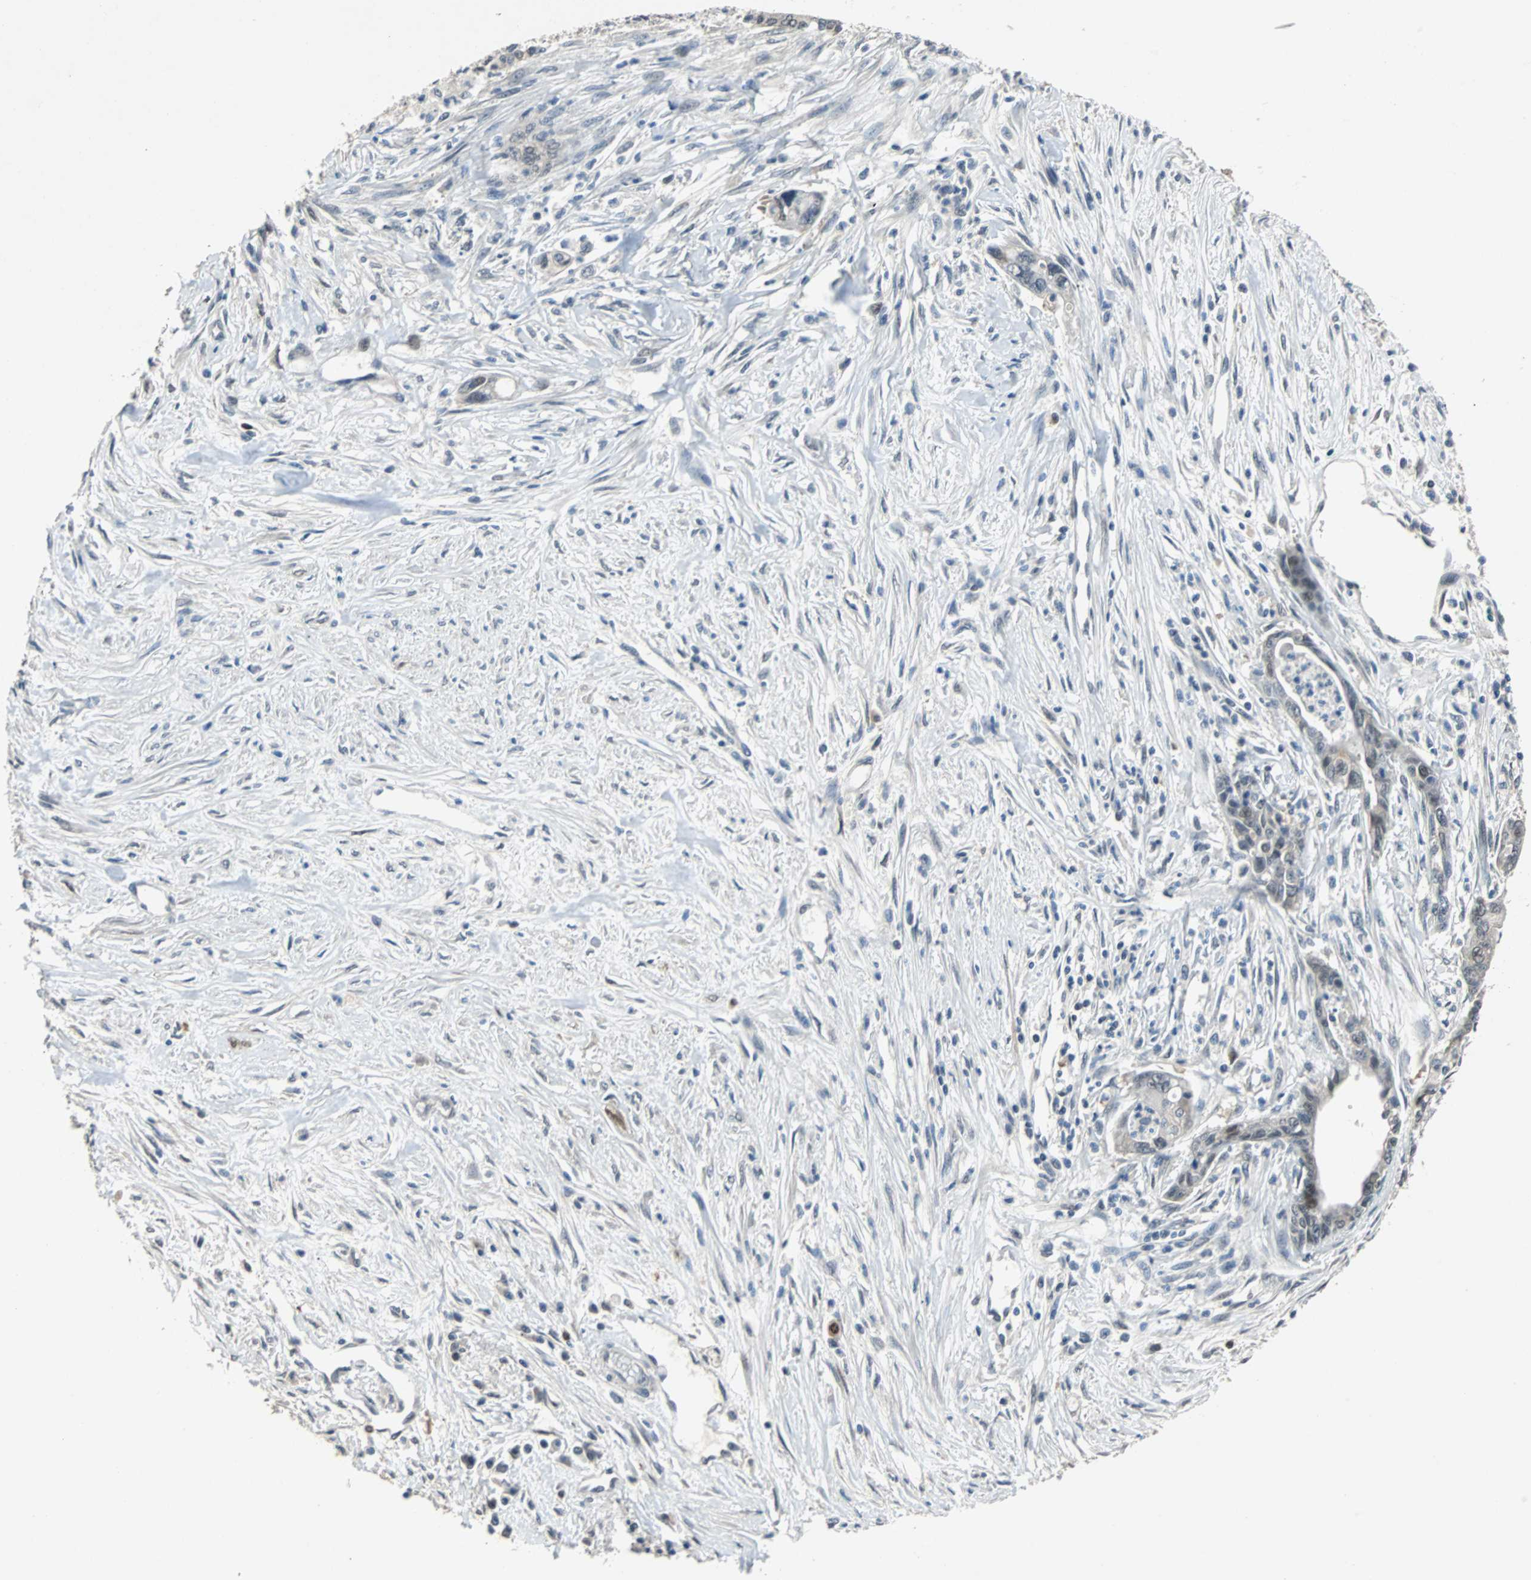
{"staining": {"intensity": "weak", "quantity": "25%-75%", "location": "nuclear"}, "tissue": "pancreatic cancer", "cell_type": "Tumor cells", "image_type": "cancer", "snomed": [{"axis": "morphology", "description": "Adenocarcinoma, NOS"}, {"axis": "topography", "description": "Pancreas"}], "caption": "Pancreatic cancer (adenocarcinoma) stained with DAB (3,3'-diaminobenzidine) immunohistochemistry (IHC) demonstrates low levels of weak nuclear staining in about 25%-75% of tumor cells.", "gene": "PRDX6", "patient": {"sex": "male", "age": 70}}